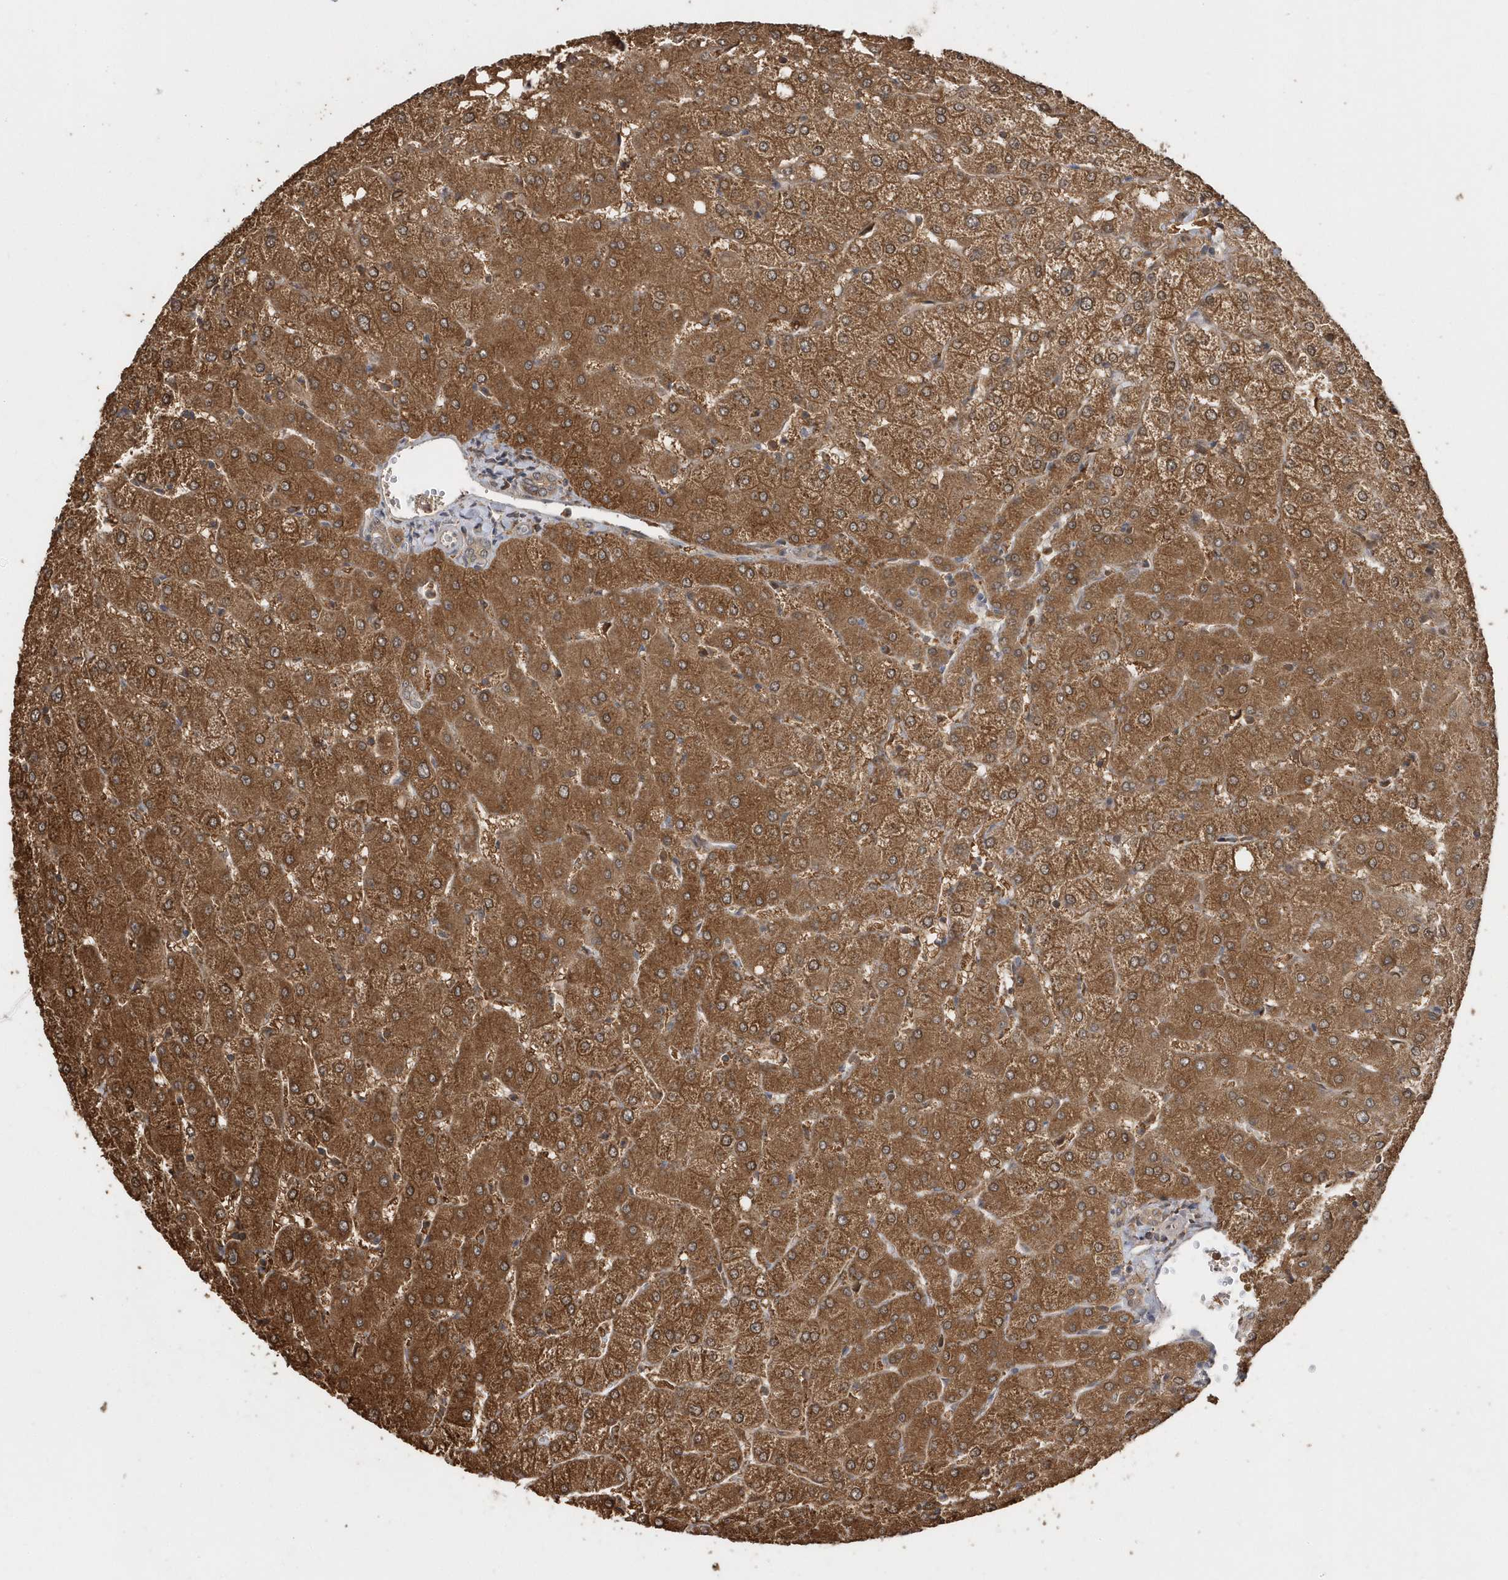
{"staining": {"intensity": "weak", "quantity": "25%-75%", "location": "cytoplasmic/membranous"}, "tissue": "liver", "cell_type": "Cholangiocytes", "image_type": "normal", "snomed": [{"axis": "morphology", "description": "Normal tissue, NOS"}, {"axis": "topography", "description": "Liver"}], "caption": "IHC image of normal liver: liver stained using immunohistochemistry (IHC) reveals low levels of weak protein expression localized specifically in the cytoplasmic/membranous of cholangiocytes, appearing as a cytoplasmic/membranous brown color.", "gene": "RPEL1", "patient": {"sex": "female", "age": 54}}